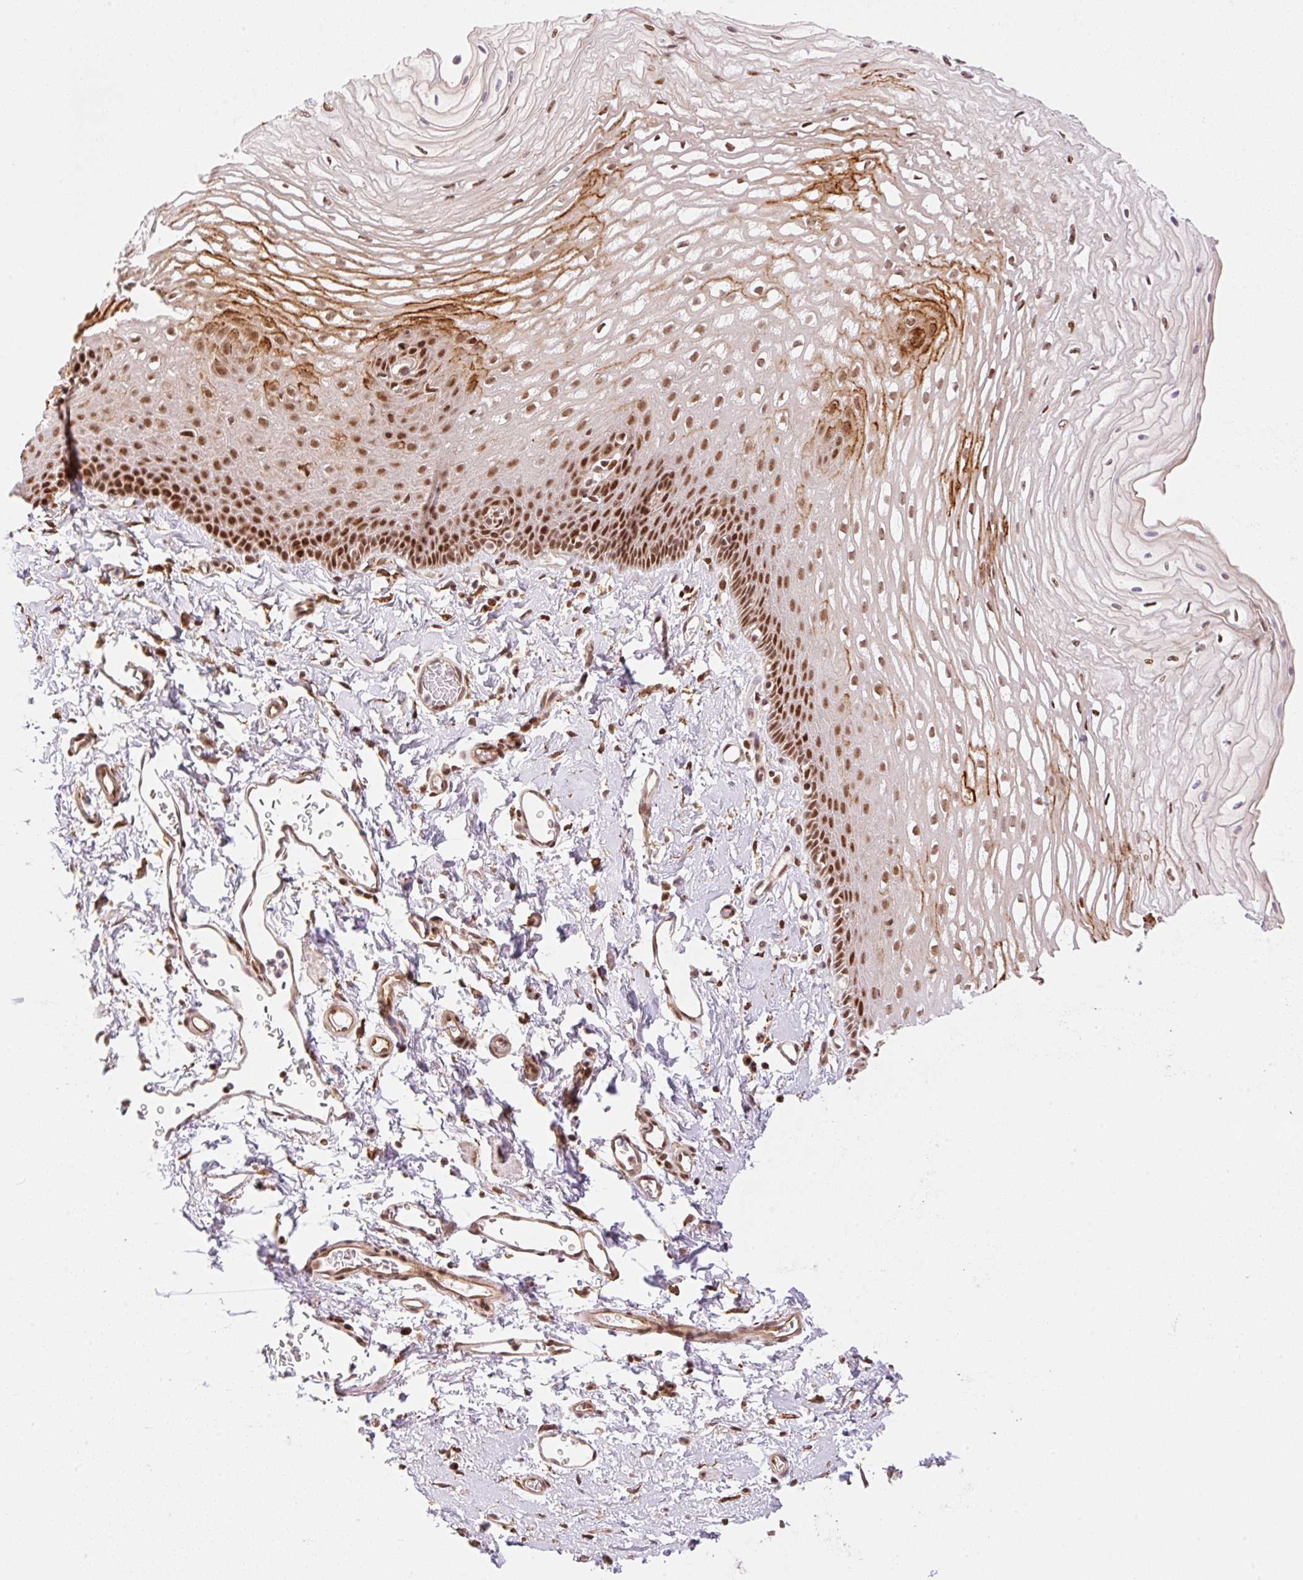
{"staining": {"intensity": "strong", "quantity": ">75%", "location": "cytoplasmic/membranous,nuclear"}, "tissue": "esophagus", "cell_type": "Squamous epithelial cells", "image_type": "normal", "snomed": [{"axis": "morphology", "description": "Normal tissue, NOS"}, {"axis": "topography", "description": "Esophagus"}], "caption": "Protein staining reveals strong cytoplasmic/membranous,nuclear positivity in approximately >75% of squamous epithelial cells in benign esophagus. (brown staining indicates protein expression, while blue staining denotes nuclei).", "gene": "INTS8", "patient": {"sex": "male", "age": 70}}